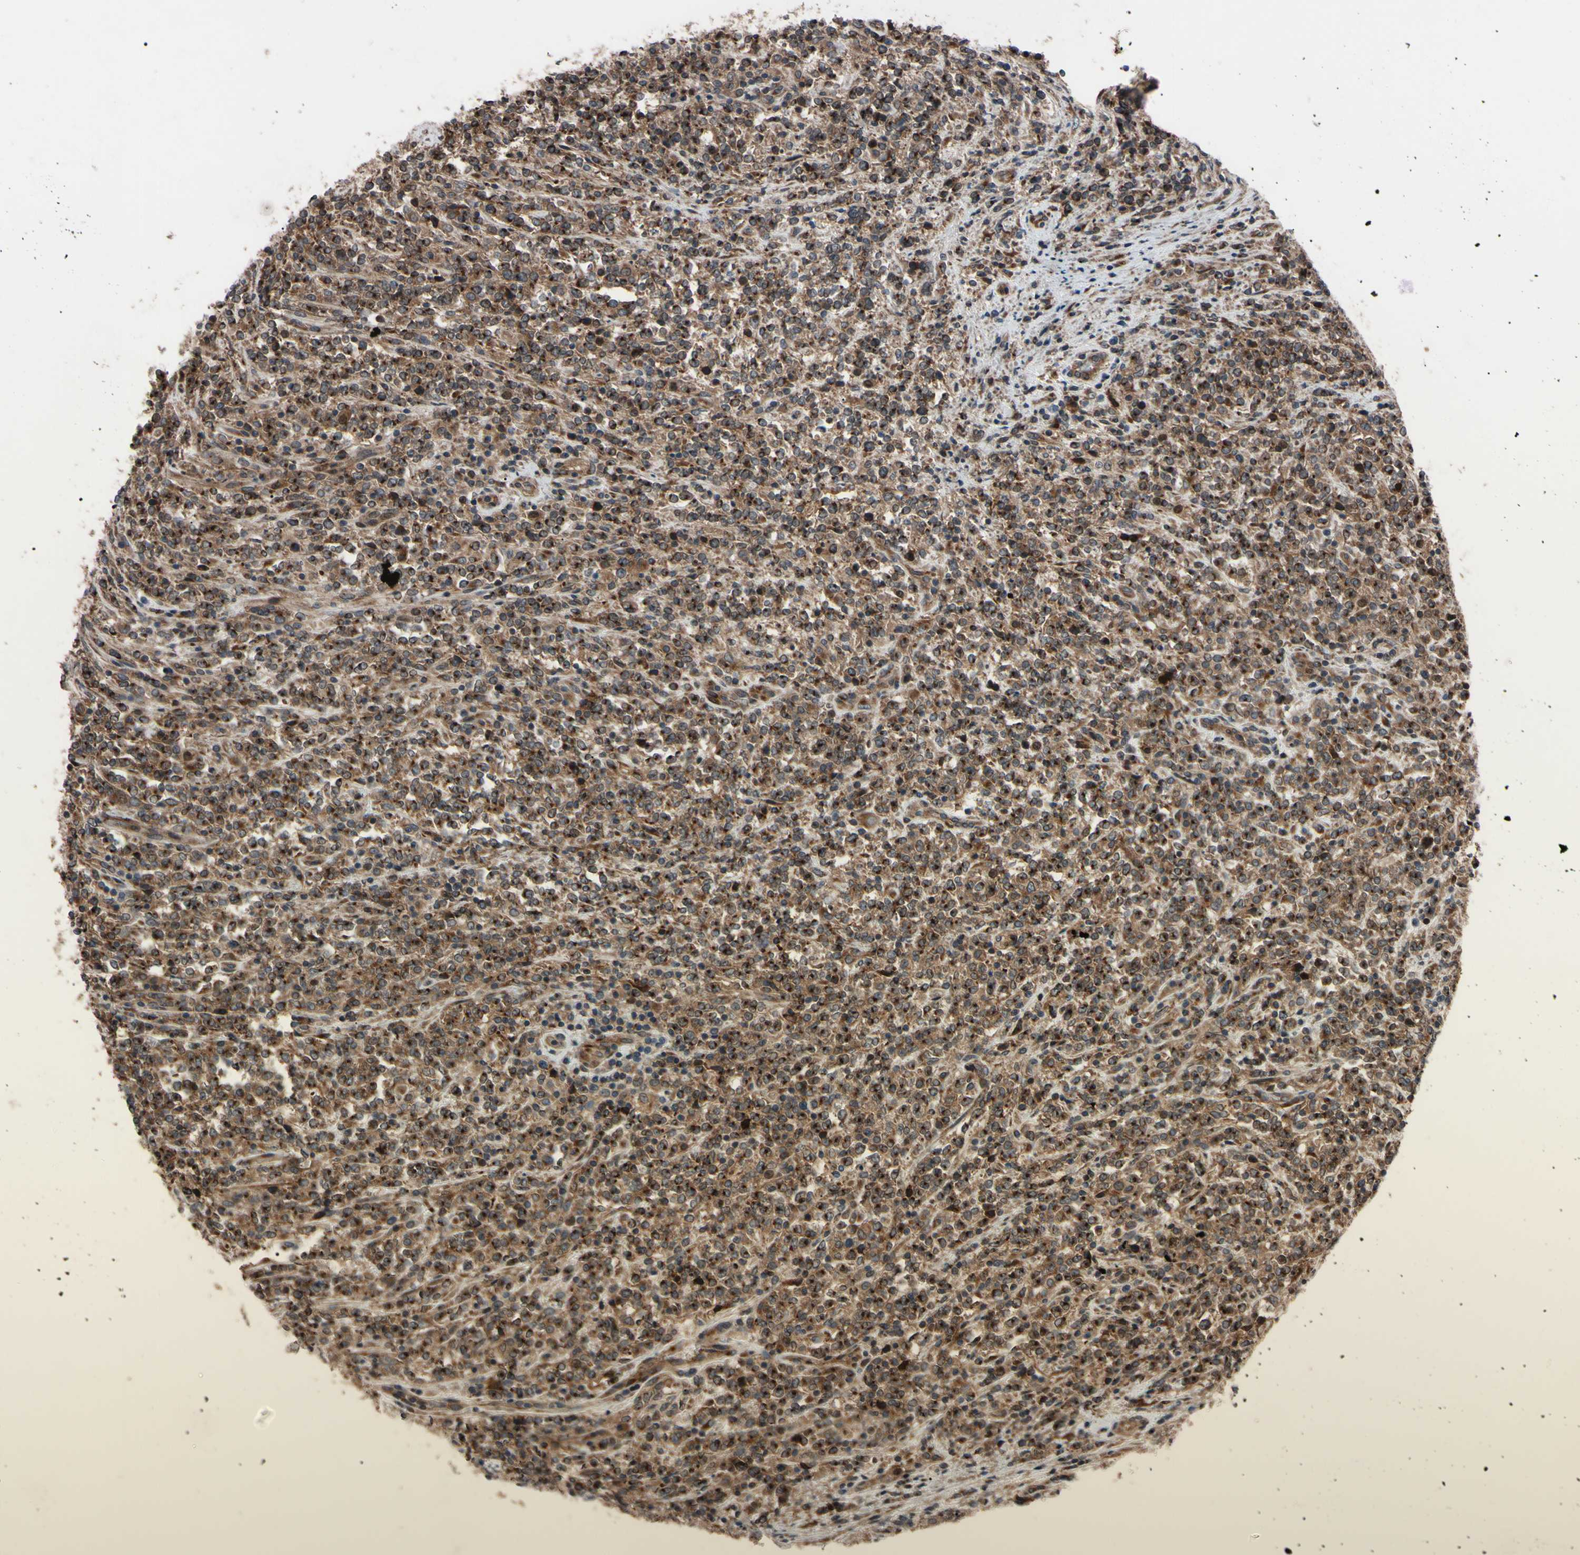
{"staining": {"intensity": "strong", "quantity": ">75%", "location": "cytoplasmic/membranous"}, "tissue": "lymphoma", "cell_type": "Tumor cells", "image_type": "cancer", "snomed": [{"axis": "morphology", "description": "Malignant lymphoma, non-Hodgkin's type, High grade"}, {"axis": "topography", "description": "Soft tissue"}], "caption": "Strong cytoplasmic/membranous positivity is identified in about >75% of tumor cells in lymphoma.", "gene": "GUCY1B1", "patient": {"sex": "male", "age": 18}}